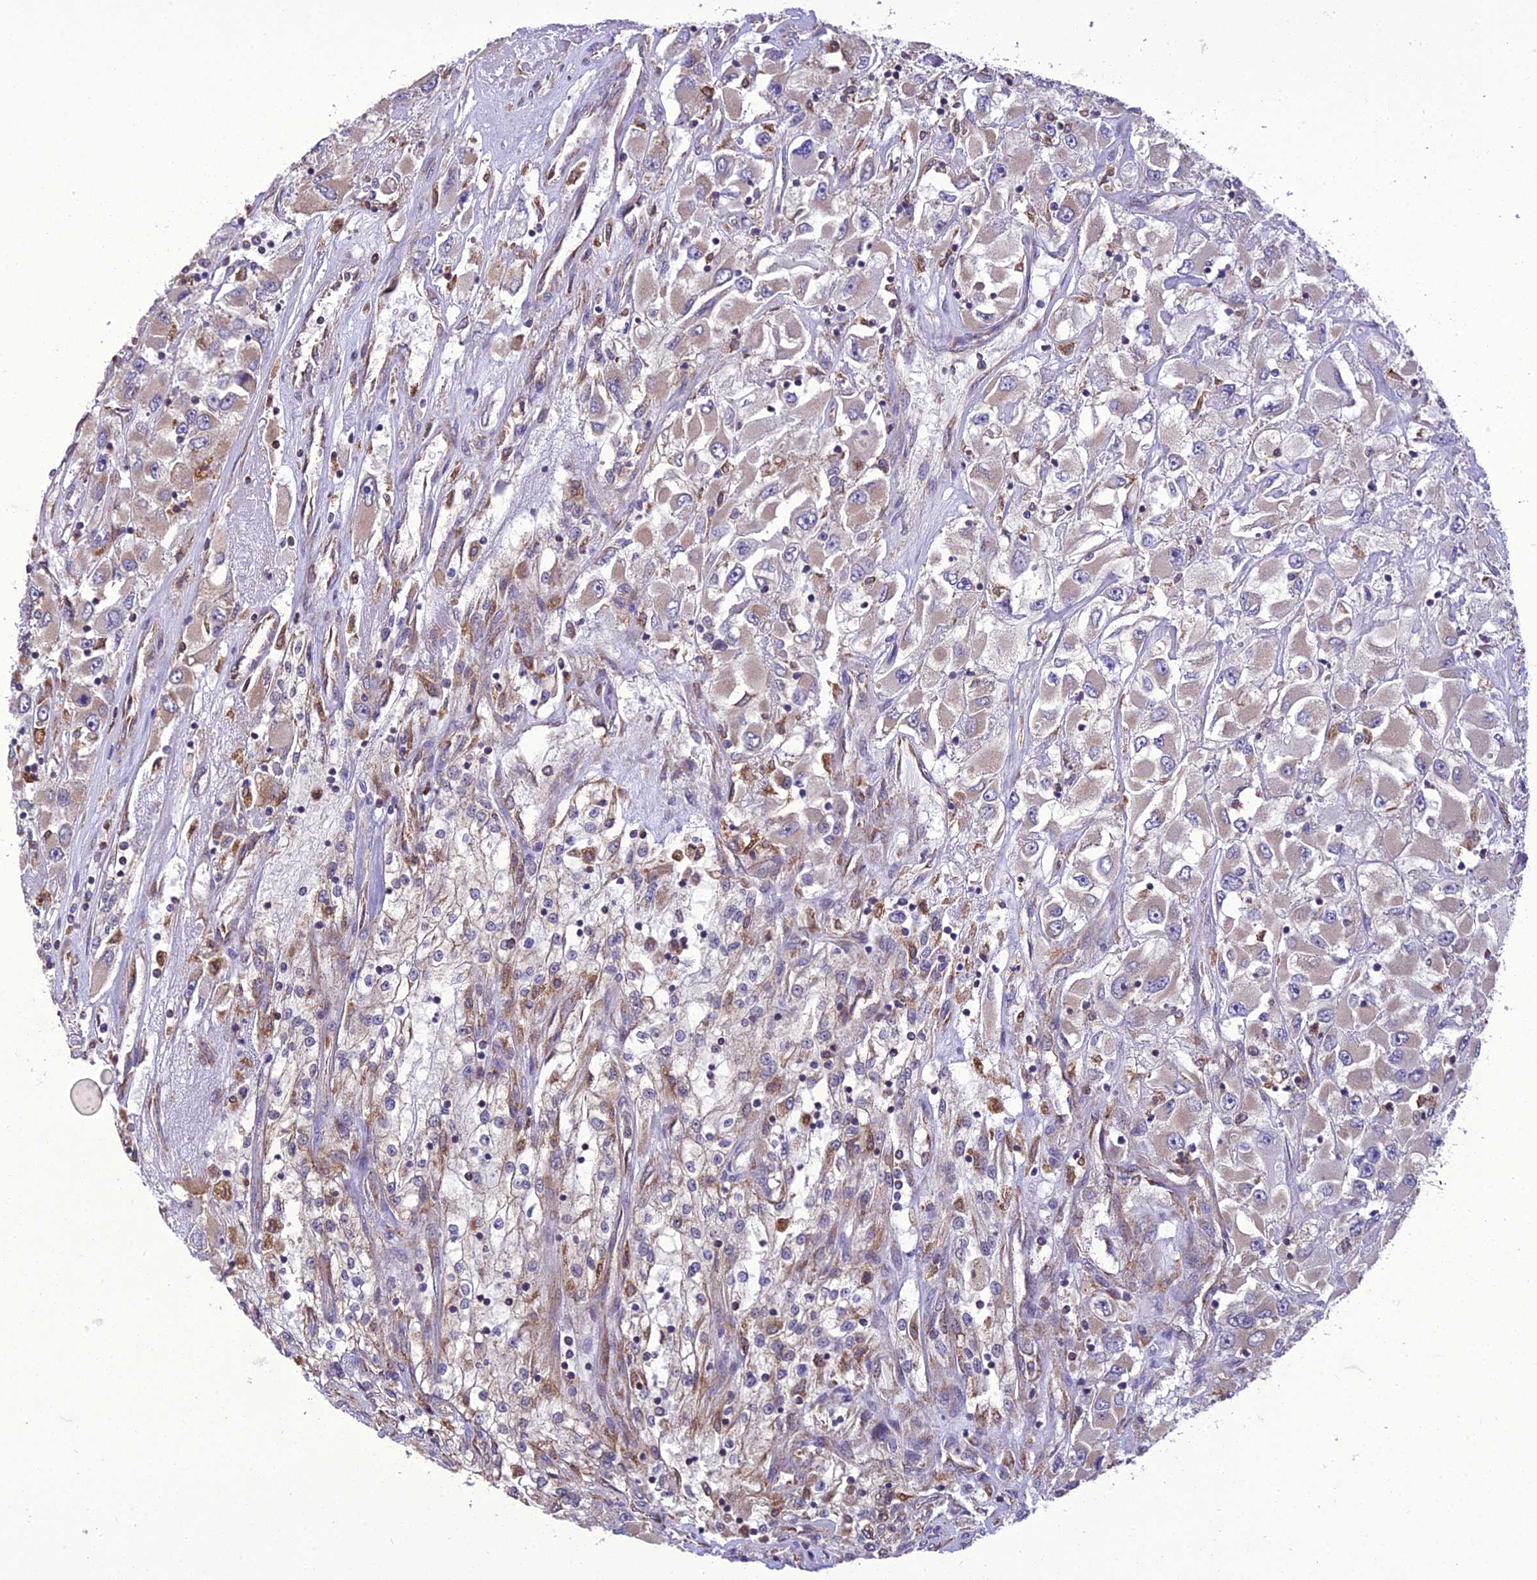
{"staining": {"intensity": "weak", "quantity": "25%-75%", "location": "cytoplasmic/membranous"}, "tissue": "renal cancer", "cell_type": "Tumor cells", "image_type": "cancer", "snomed": [{"axis": "morphology", "description": "Adenocarcinoma, NOS"}, {"axis": "topography", "description": "Kidney"}], "caption": "Tumor cells display low levels of weak cytoplasmic/membranous staining in approximately 25%-75% of cells in renal cancer (adenocarcinoma).", "gene": "GIMAP1", "patient": {"sex": "female", "age": 52}}